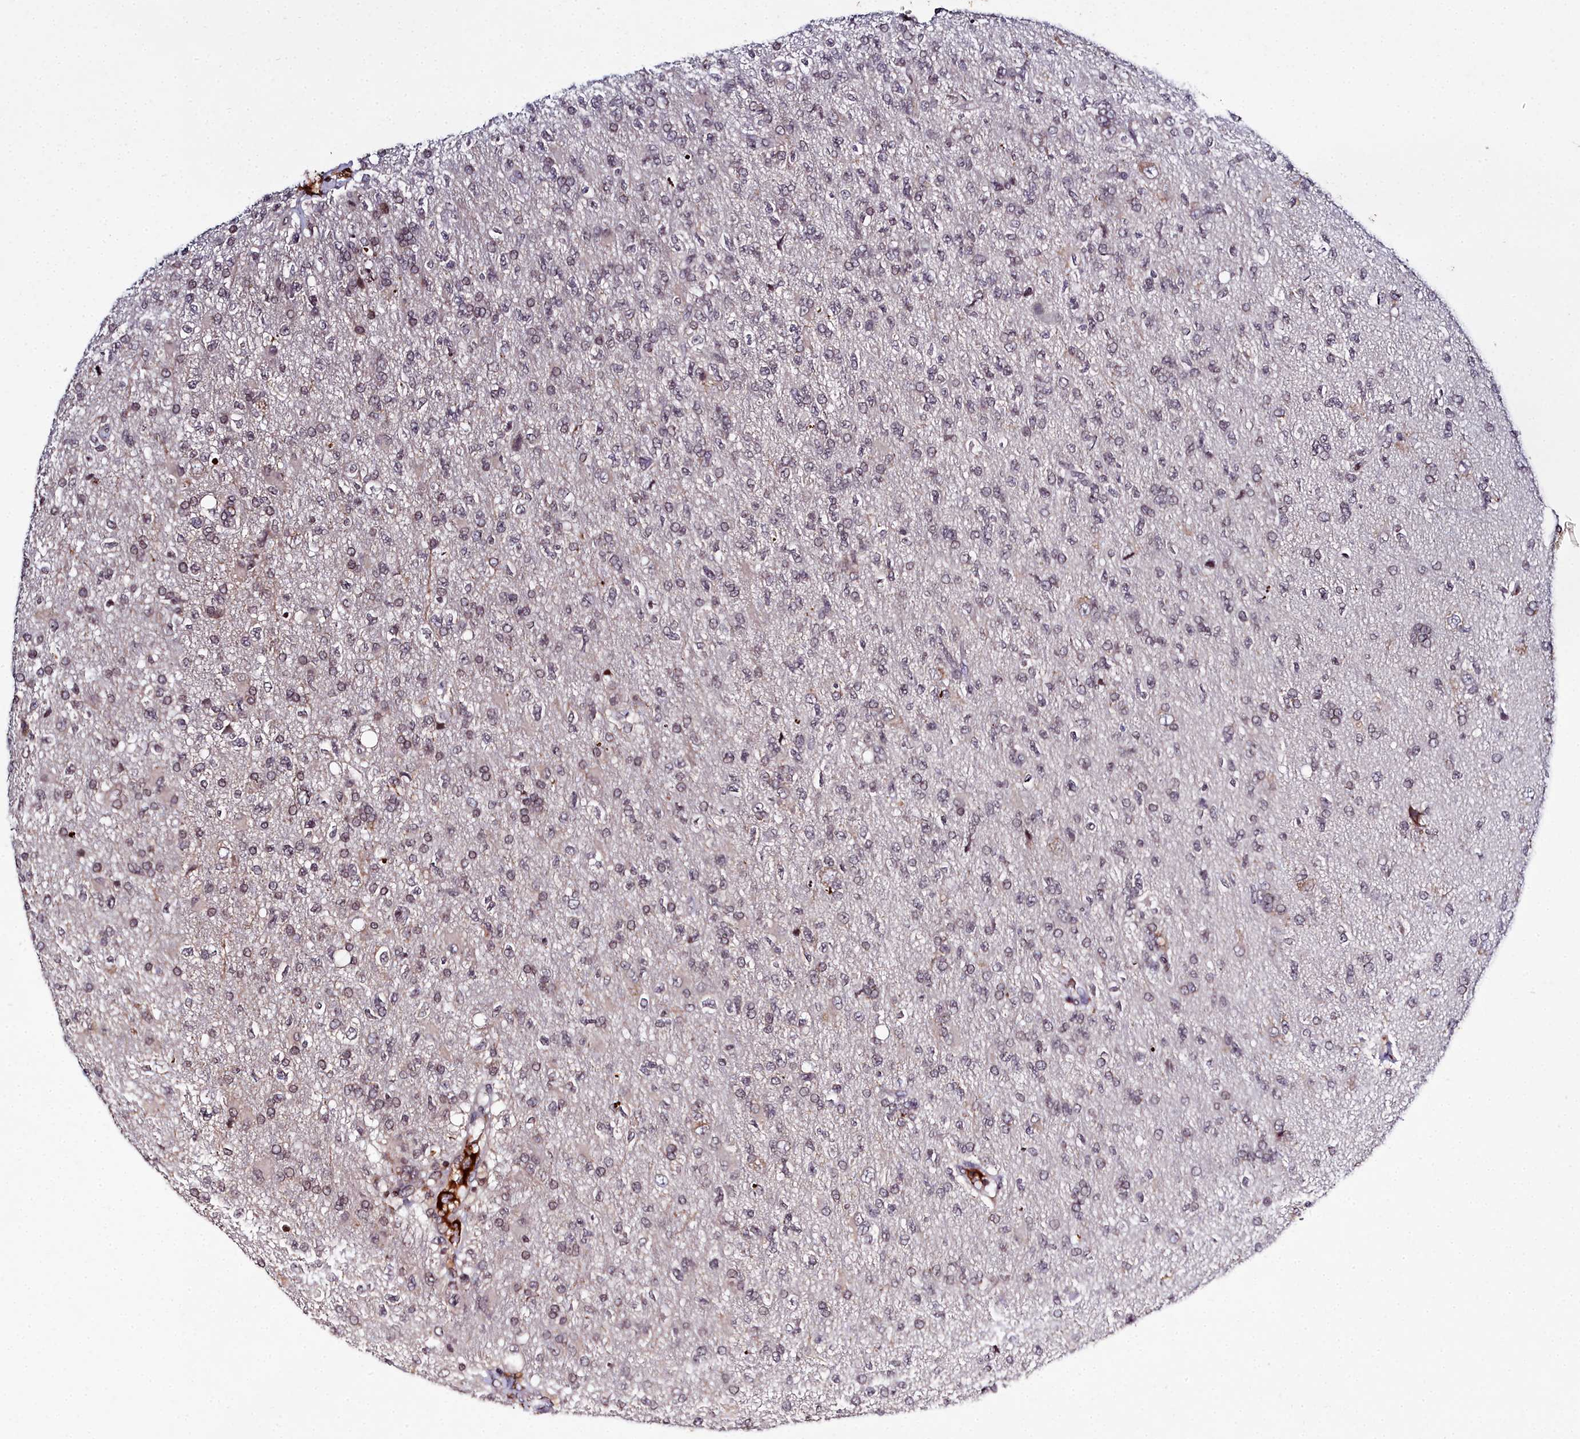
{"staining": {"intensity": "weak", "quantity": "25%-75%", "location": "cytoplasmic/membranous"}, "tissue": "glioma", "cell_type": "Tumor cells", "image_type": "cancer", "snomed": [{"axis": "morphology", "description": "Glioma, malignant, High grade"}, {"axis": "topography", "description": "Brain"}], "caption": "A photomicrograph of malignant high-grade glioma stained for a protein exhibits weak cytoplasmic/membranous brown staining in tumor cells. Using DAB (3,3'-diaminobenzidine) (brown) and hematoxylin (blue) stains, captured at high magnification using brightfield microscopy.", "gene": "FZD4", "patient": {"sex": "male", "age": 56}}